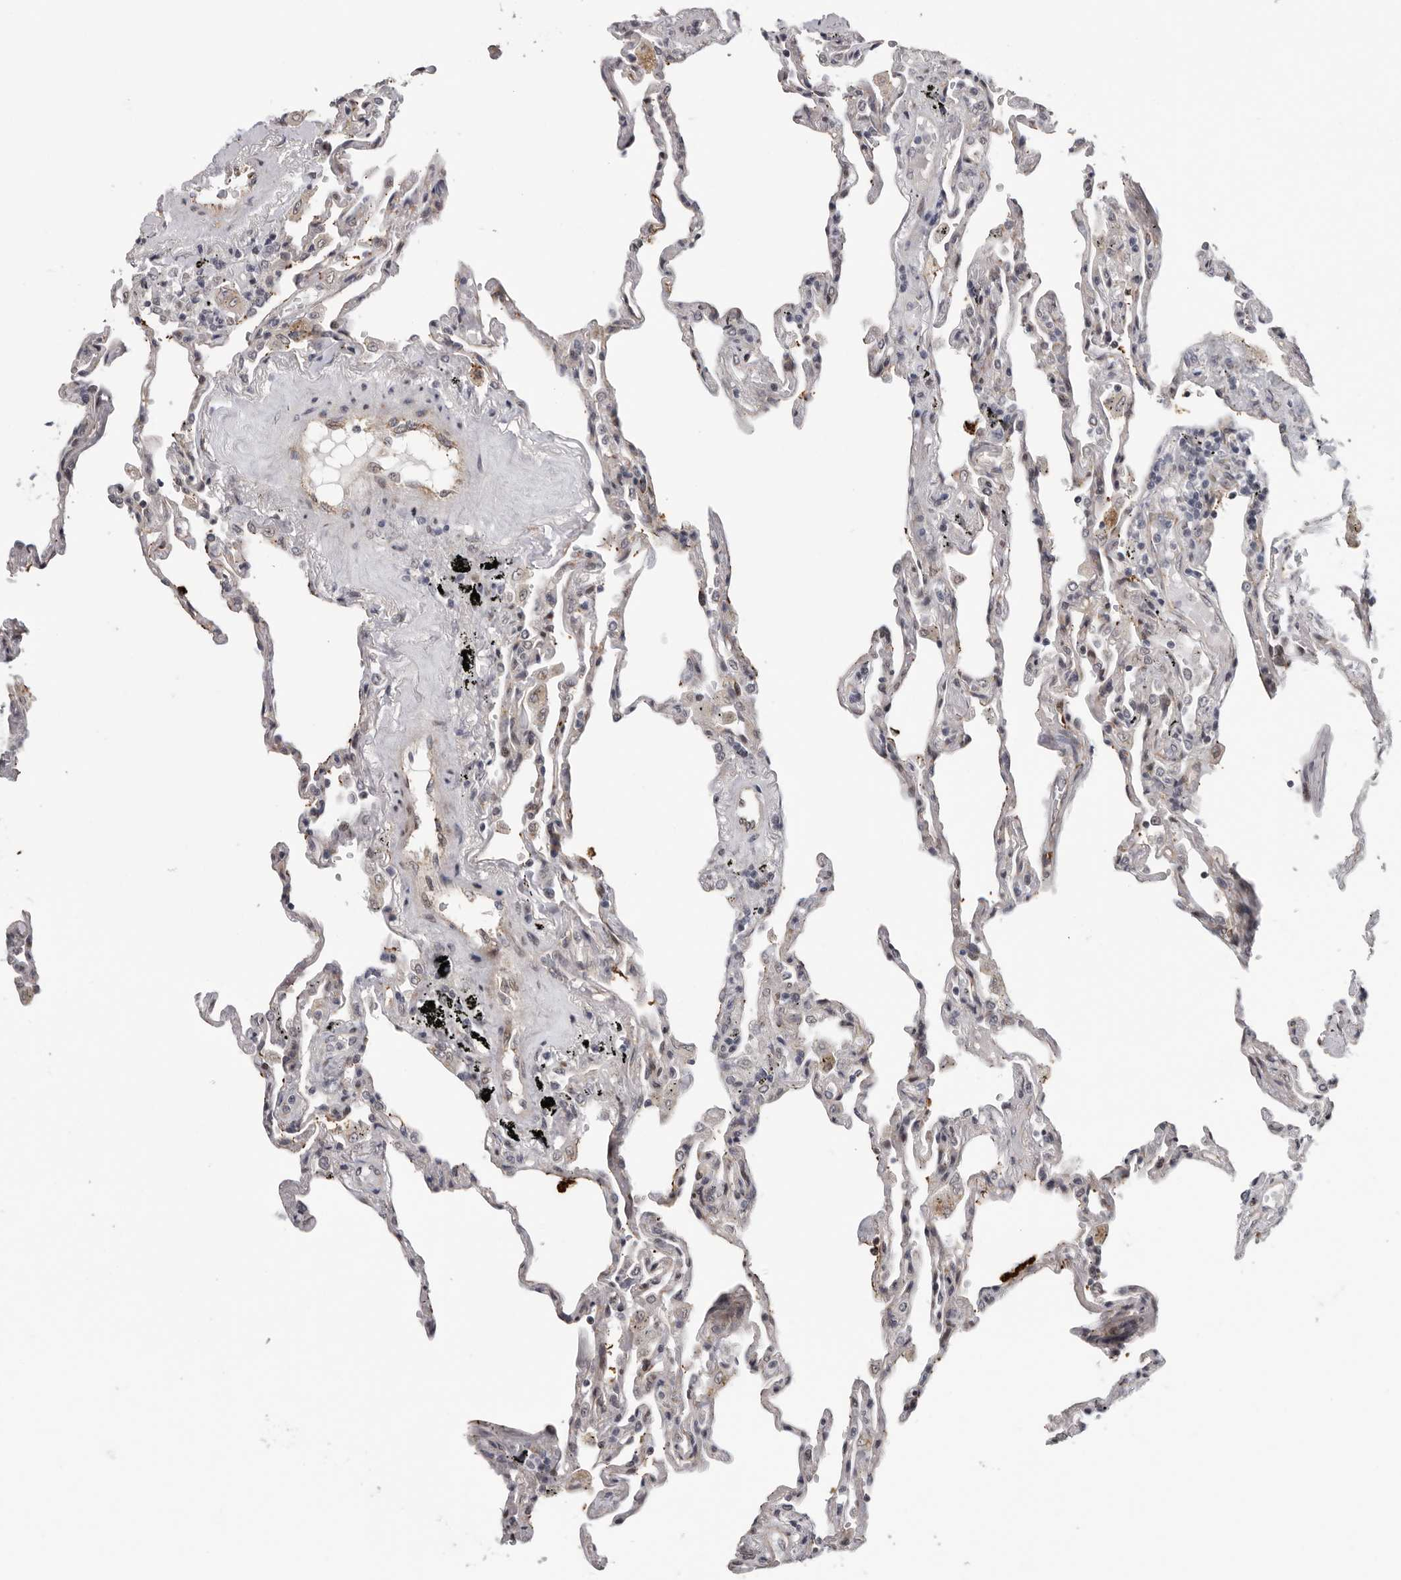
{"staining": {"intensity": "negative", "quantity": "none", "location": "none"}, "tissue": "lung", "cell_type": "Alveolar cells", "image_type": "normal", "snomed": [{"axis": "morphology", "description": "Normal tissue, NOS"}, {"axis": "topography", "description": "Lung"}], "caption": "Immunohistochemistry (IHC) image of unremarkable lung: human lung stained with DAB demonstrates no significant protein expression in alveolar cells.", "gene": "RALGPS2", "patient": {"sex": "male", "age": 59}}